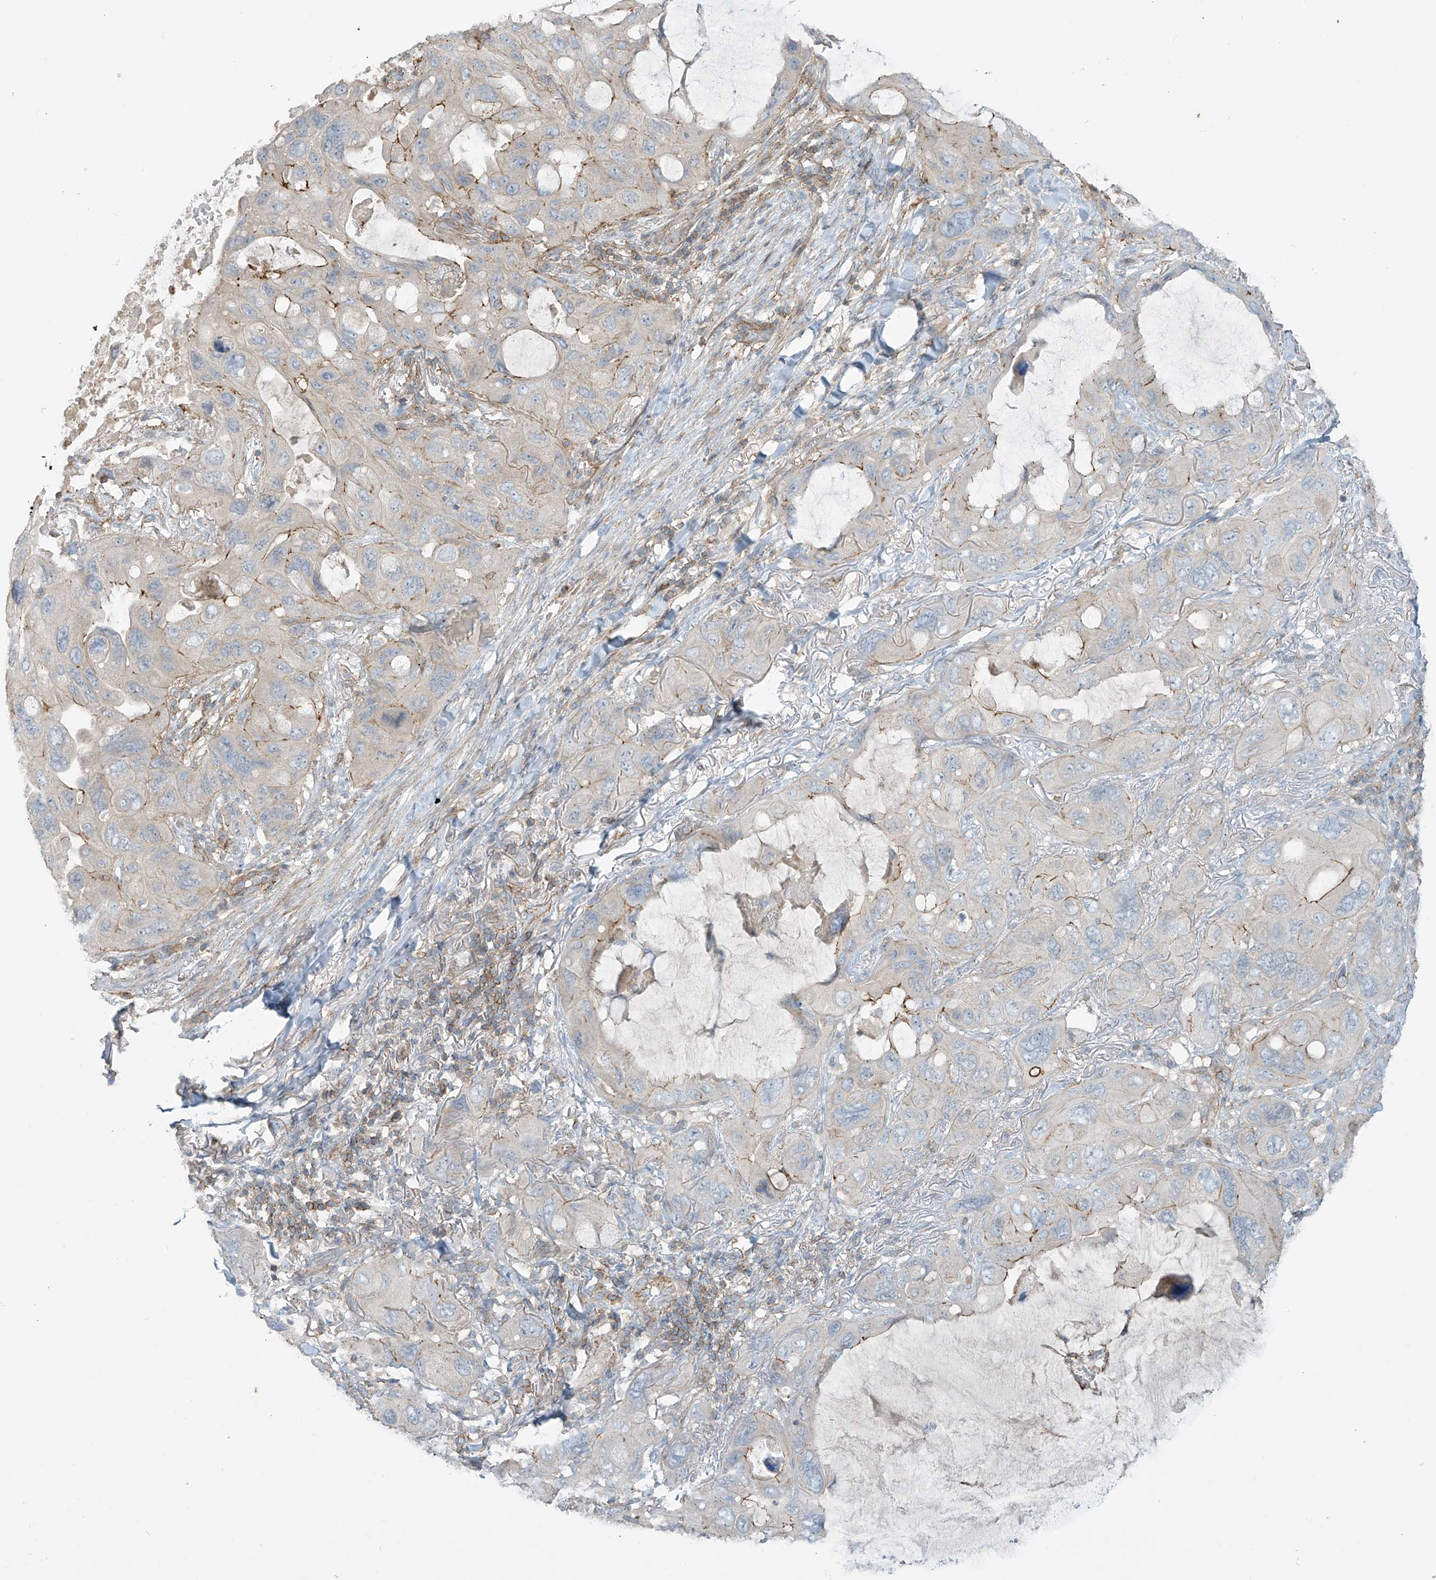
{"staining": {"intensity": "moderate", "quantity": "<25%", "location": "cytoplasmic/membranous"}, "tissue": "lung cancer", "cell_type": "Tumor cells", "image_type": "cancer", "snomed": [{"axis": "morphology", "description": "Squamous cell carcinoma, NOS"}, {"axis": "topography", "description": "Lung"}], "caption": "Immunohistochemistry image of neoplastic tissue: human lung squamous cell carcinoma stained using IHC exhibits low levels of moderate protein expression localized specifically in the cytoplasmic/membranous of tumor cells, appearing as a cytoplasmic/membranous brown color.", "gene": "SLC9A2", "patient": {"sex": "female", "age": 73}}